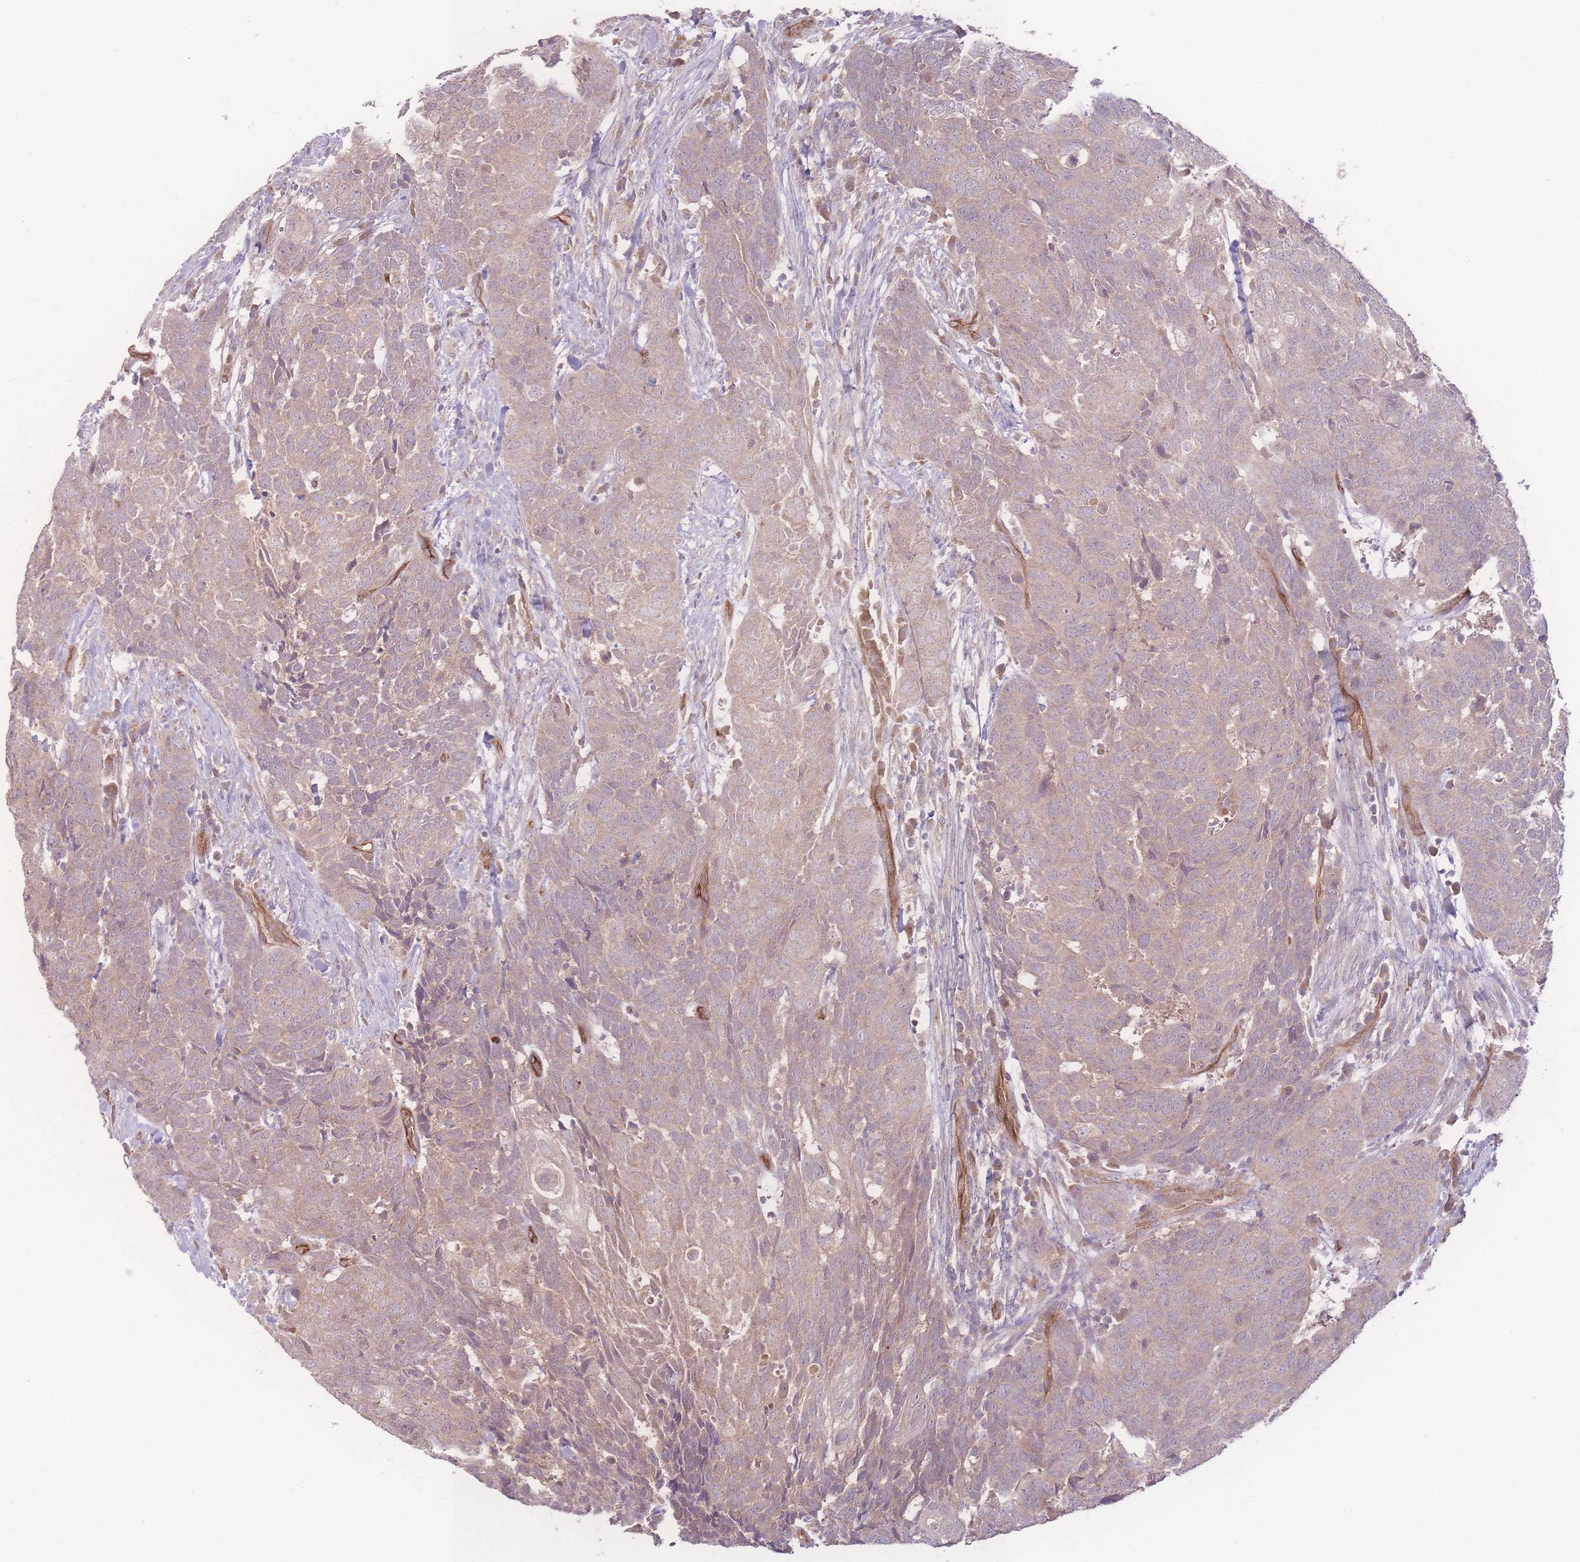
{"staining": {"intensity": "weak", "quantity": ">75%", "location": "cytoplasmic/membranous"}, "tissue": "head and neck cancer", "cell_type": "Tumor cells", "image_type": "cancer", "snomed": [{"axis": "morphology", "description": "Squamous cell carcinoma, NOS"}, {"axis": "topography", "description": "Head-Neck"}], "caption": "Squamous cell carcinoma (head and neck) stained with a brown dye shows weak cytoplasmic/membranous positive staining in about >75% of tumor cells.", "gene": "INSR", "patient": {"sex": "male", "age": 66}}